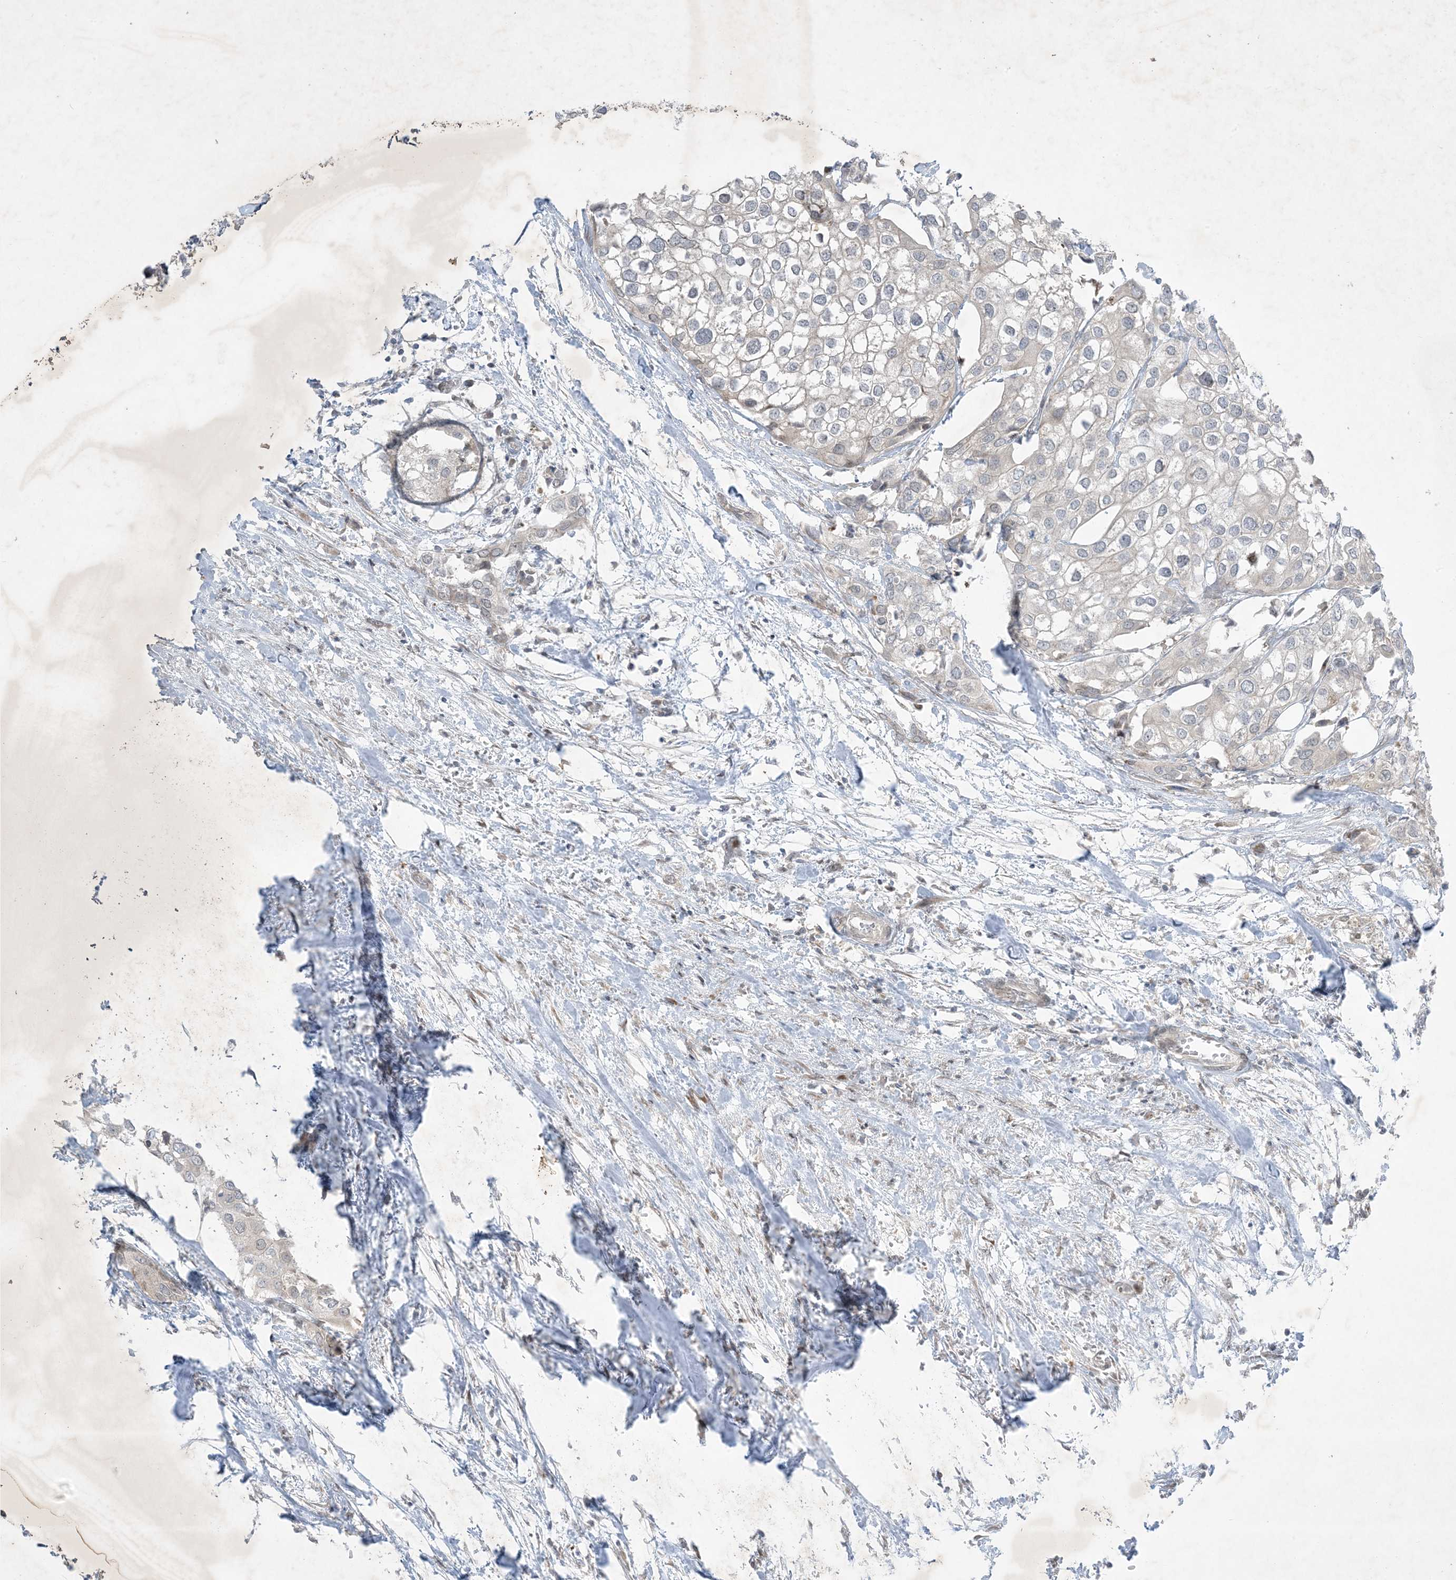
{"staining": {"intensity": "negative", "quantity": "none", "location": "none"}, "tissue": "urothelial cancer", "cell_type": "Tumor cells", "image_type": "cancer", "snomed": [{"axis": "morphology", "description": "Urothelial carcinoma, High grade"}, {"axis": "topography", "description": "Urinary bladder"}], "caption": "Immunohistochemical staining of human urothelial carcinoma (high-grade) exhibits no significant expression in tumor cells.", "gene": "SOGA3", "patient": {"sex": "male", "age": 64}}